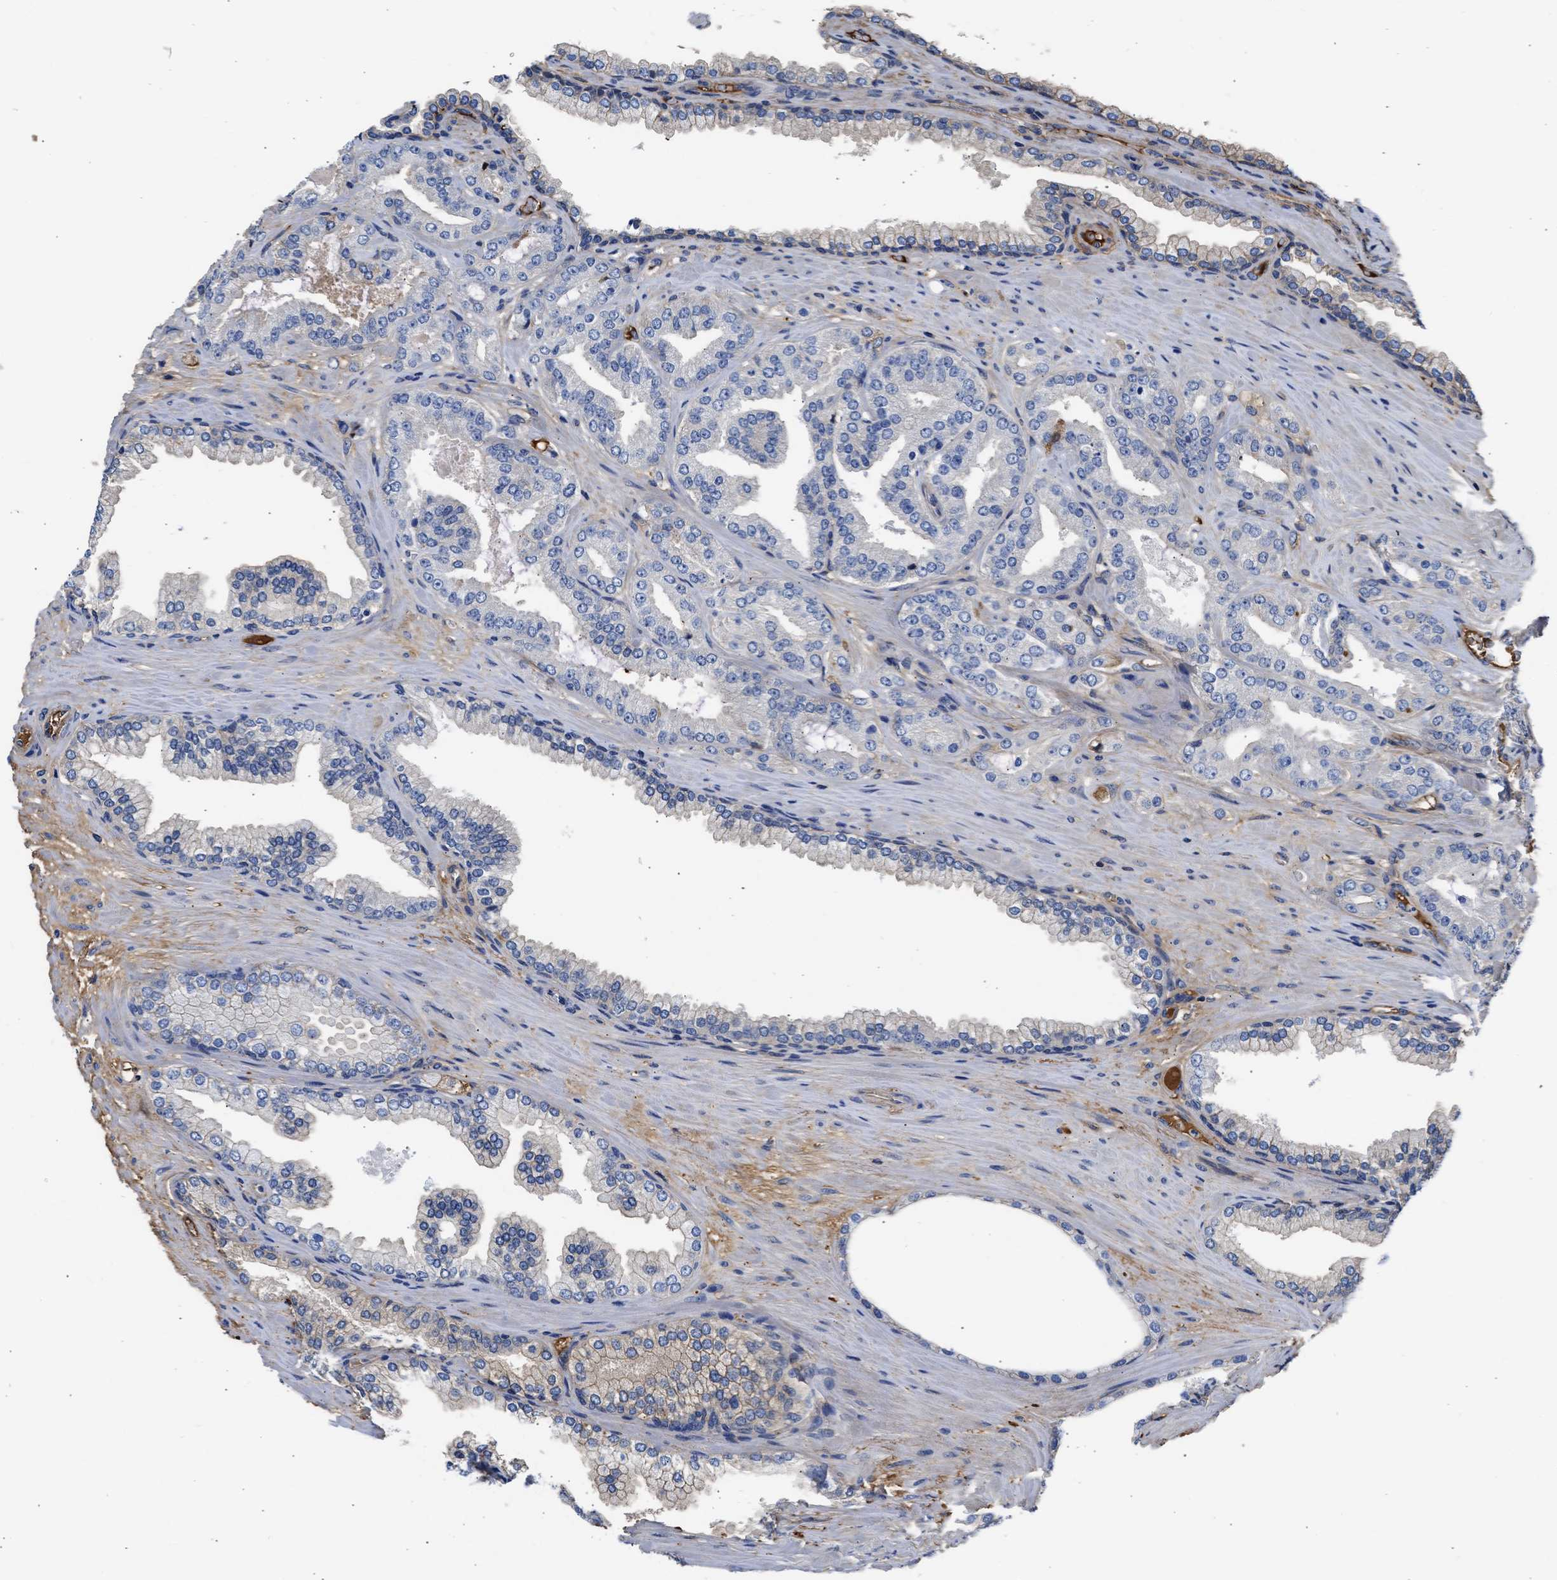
{"staining": {"intensity": "weak", "quantity": "<25%", "location": "cytoplasmic/membranous"}, "tissue": "prostate cancer", "cell_type": "Tumor cells", "image_type": "cancer", "snomed": [{"axis": "morphology", "description": "Adenocarcinoma, High grade"}, {"axis": "topography", "description": "Prostate"}], "caption": "This is an immunohistochemistry image of human prostate adenocarcinoma (high-grade). There is no positivity in tumor cells.", "gene": "MAS1L", "patient": {"sex": "male", "age": 71}}